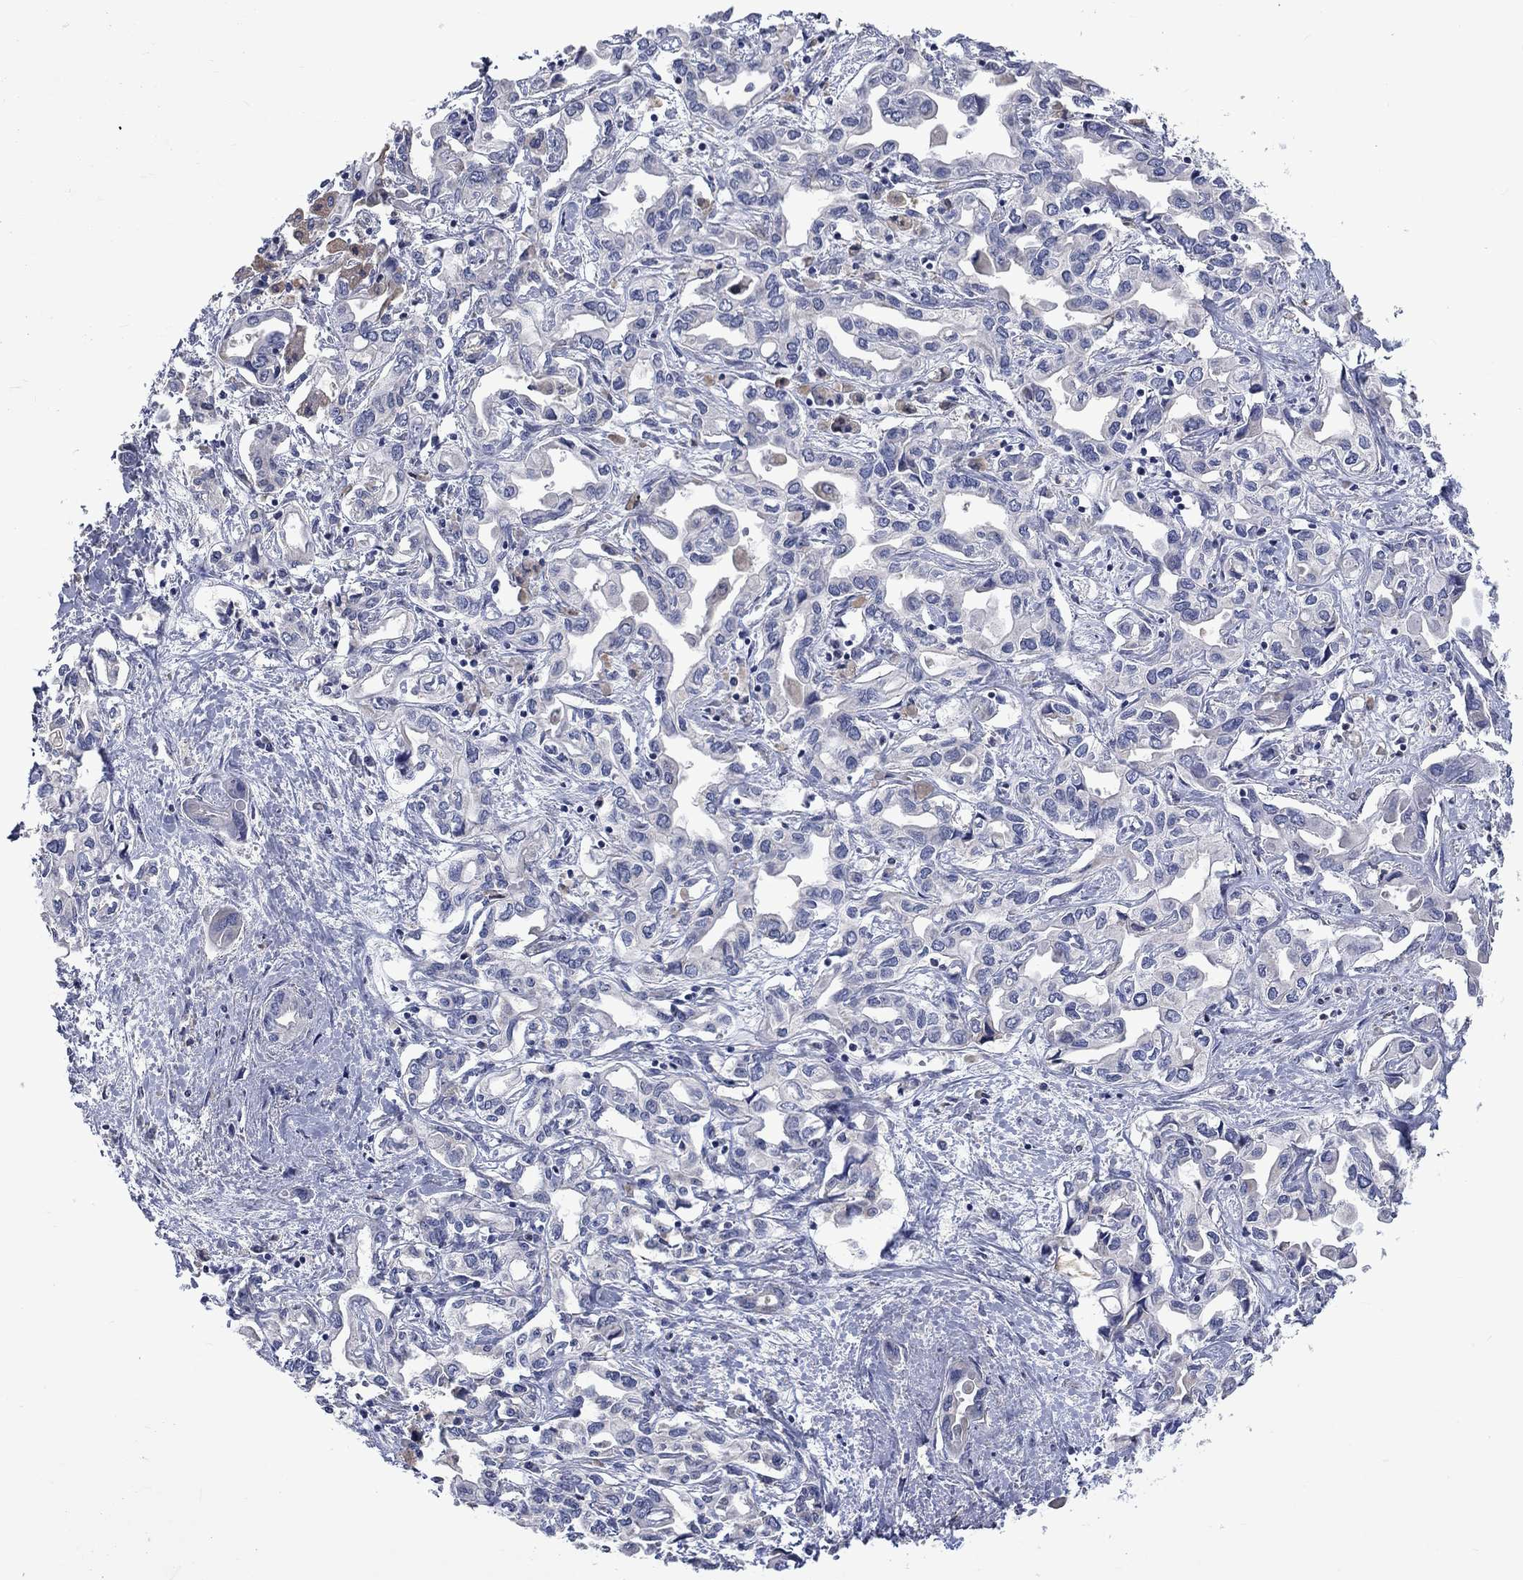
{"staining": {"intensity": "weak", "quantity": "<25%", "location": "cytoplasmic/membranous"}, "tissue": "liver cancer", "cell_type": "Tumor cells", "image_type": "cancer", "snomed": [{"axis": "morphology", "description": "Cholangiocarcinoma"}, {"axis": "topography", "description": "Liver"}], "caption": "Protein analysis of cholangiocarcinoma (liver) demonstrates no significant staining in tumor cells. (DAB immunohistochemistry (IHC) visualized using brightfield microscopy, high magnification).", "gene": "CAMKK2", "patient": {"sex": "female", "age": 64}}